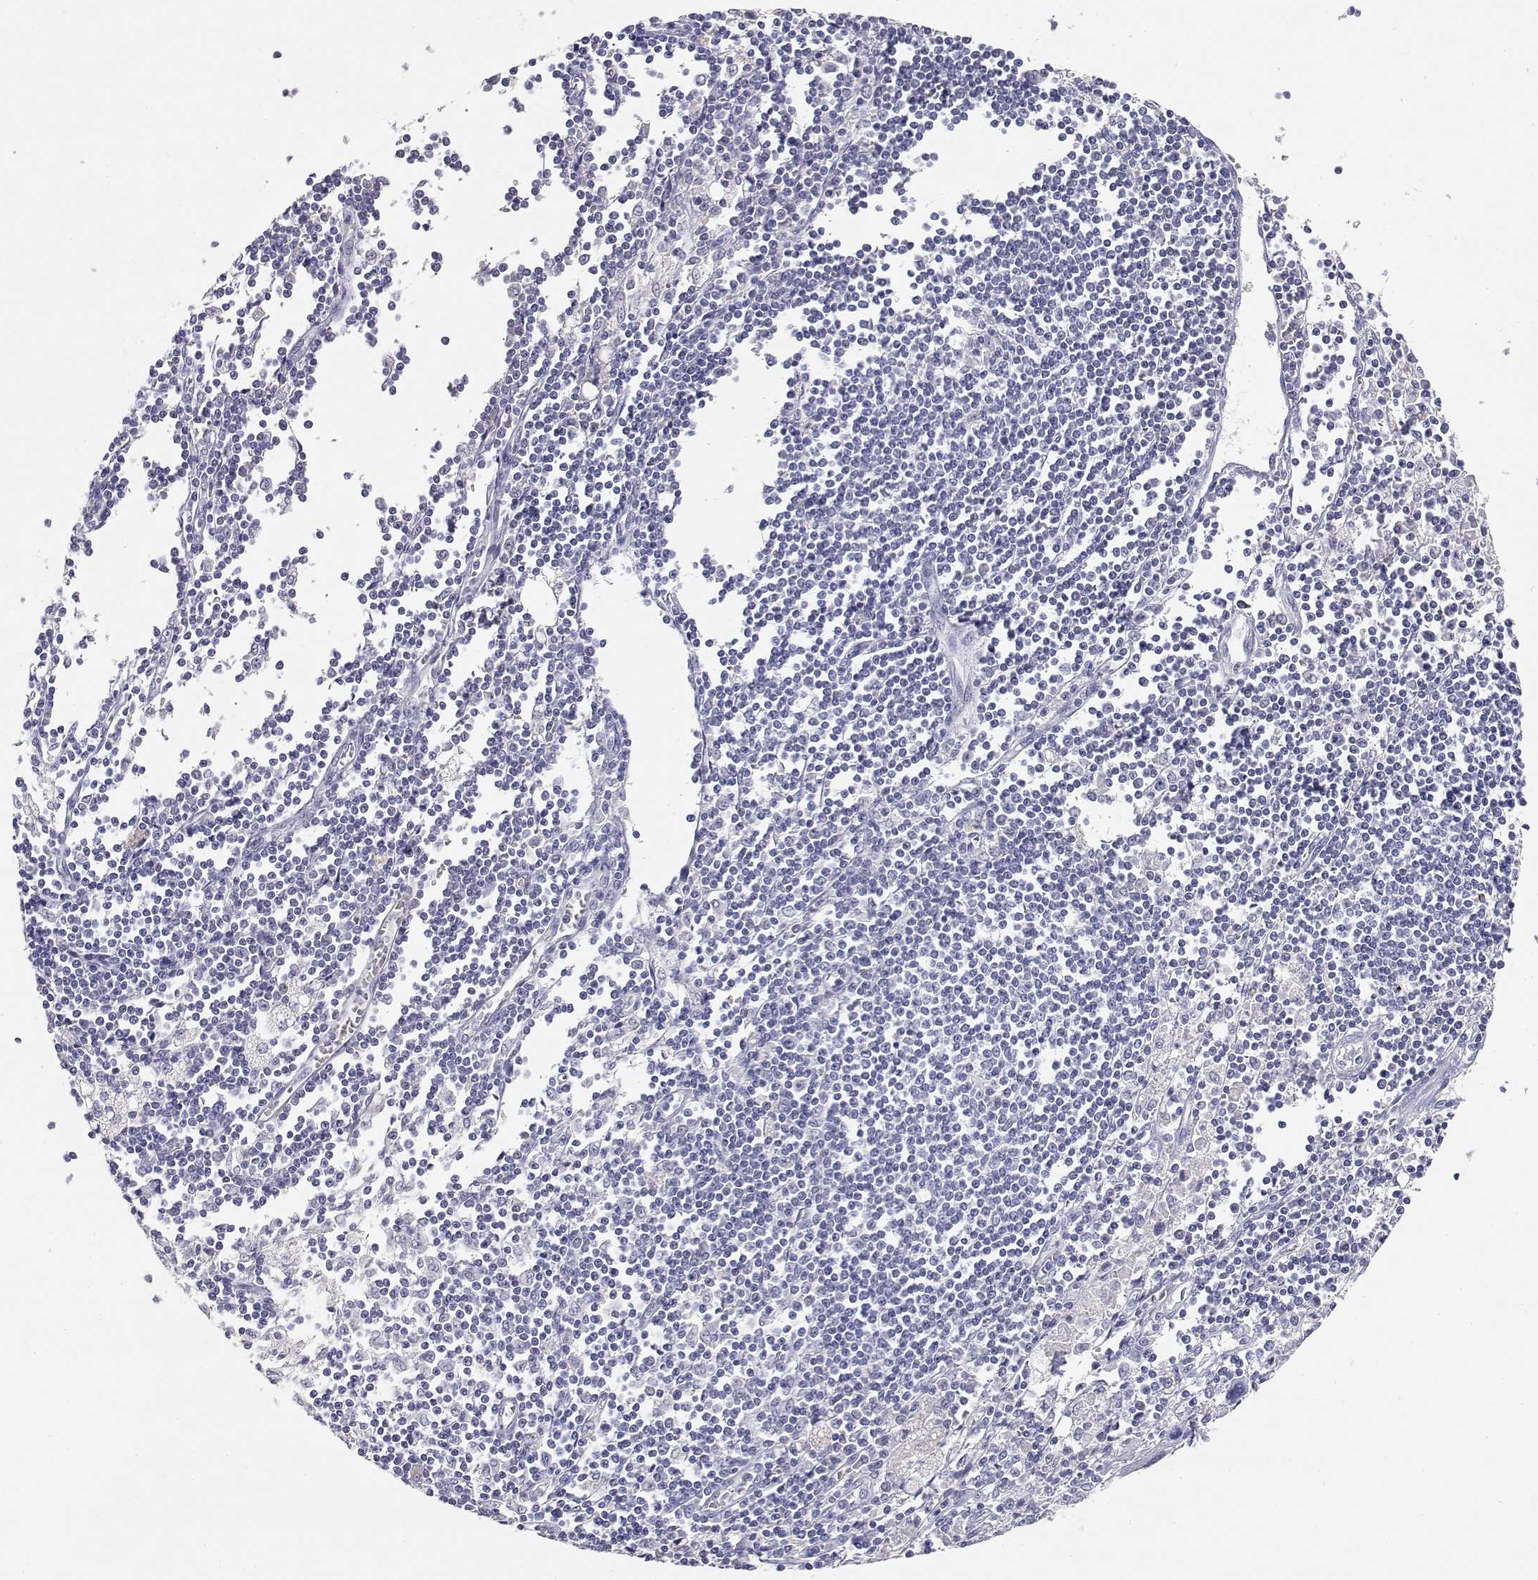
{"staining": {"intensity": "negative", "quantity": "none", "location": "none"}, "tissue": "pancreatic cancer", "cell_type": "Tumor cells", "image_type": "cancer", "snomed": [{"axis": "morphology", "description": "Adenocarcinoma, NOS"}, {"axis": "topography", "description": "Pancreas"}], "caption": "This is a image of IHC staining of adenocarcinoma (pancreatic), which shows no positivity in tumor cells.", "gene": "ADA", "patient": {"sex": "male", "age": 47}}